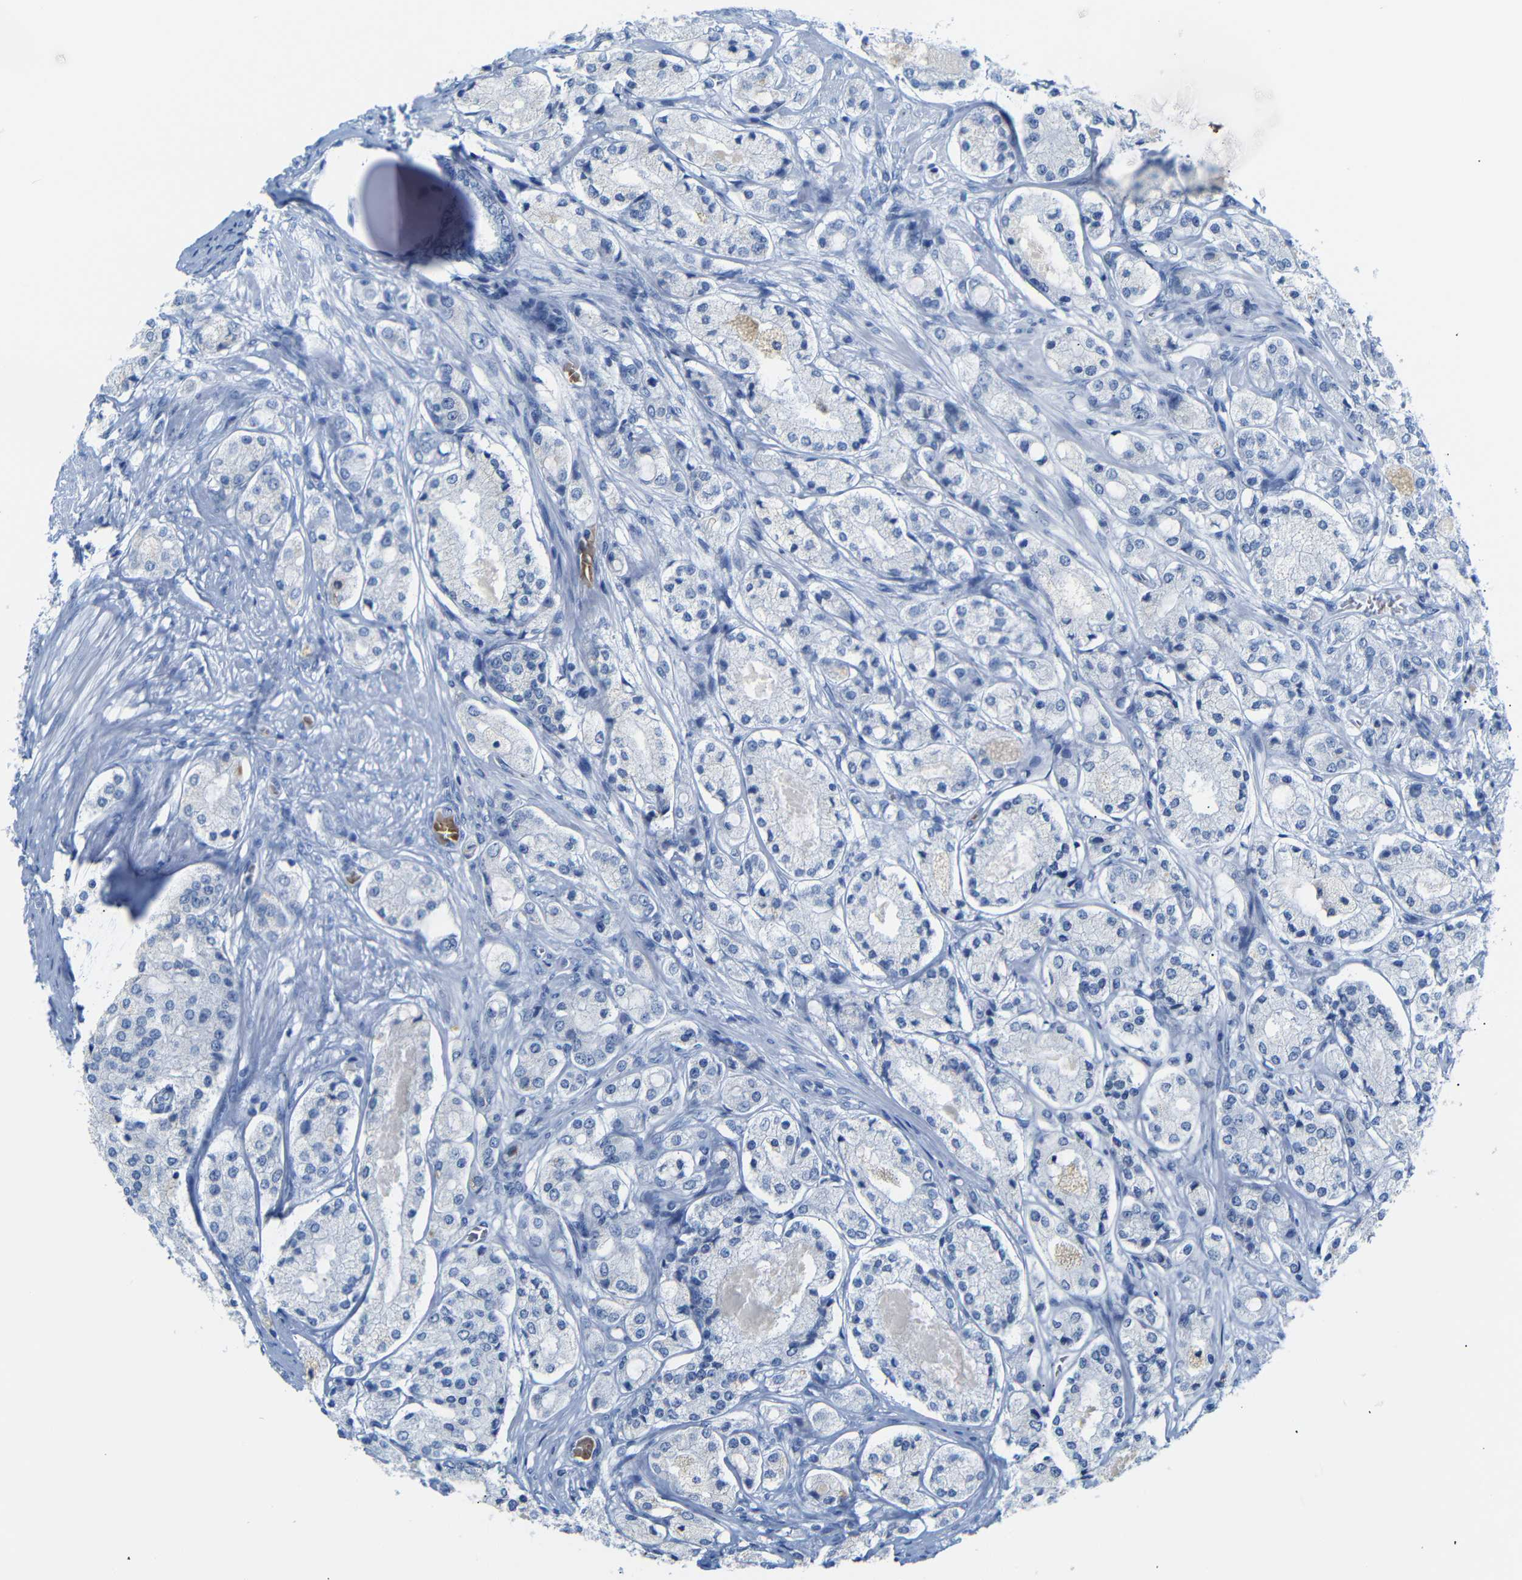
{"staining": {"intensity": "negative", "quantity": "none", "location": "none"}, "tissue": "prostate cancer", "cell_type": "Tumor cells", "image_type": "cancer", "snomed": [{"axis": "morphology", "description": "Adenocarcinoma, High grade"}, {"axis": "topography", "description": "Prostate"}], "caption": "This histopathology image is of prostate high-grade adenocarcinoma stained with immunohistochemistry to label a protein in brown with the nuclei are counter-stained blue. There is no expression in tumor cells.", "gene": "ERVMER34-1", "patient": {"sex": "male", "age": 65}}